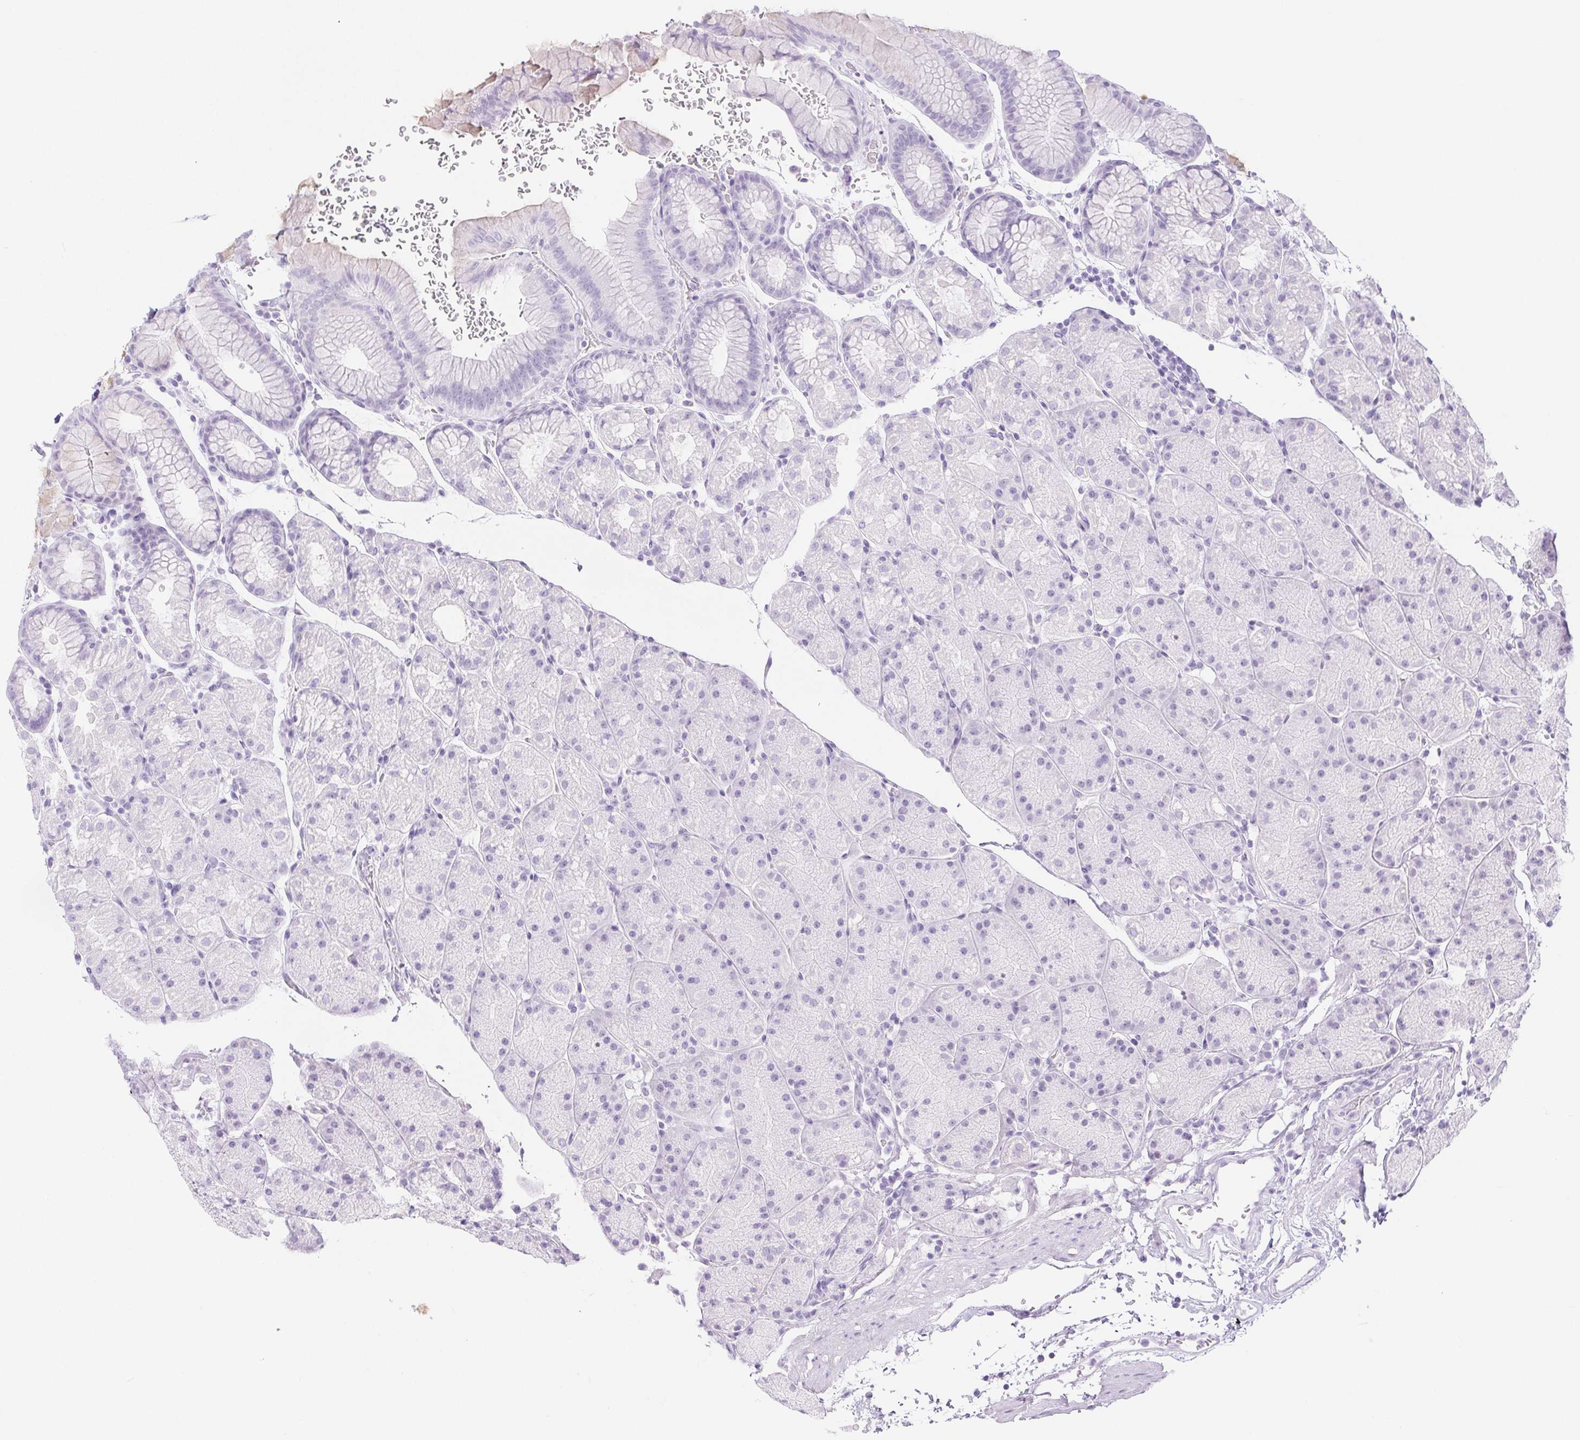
{"staining": {"intensity": "negative", "quantity": "none", "location": "none"}, "tissue": "stomach", "cell_type": "Glandular cells", "image_type": "normal", "snomed": [{"axis": "morphology", "description": "Normal tissue, NOS"}, {"axis": "topography", "description": "Stomach, upper"}, {"axis": "topography", "description": "Stomach"}], "caption": "A high-resolution micrograph shows IHC staining of normal stomach, which demonstrates no significant staining in glandular cells.", "gene": "PI3", "patient": {"sex": "male", "age": 76}}